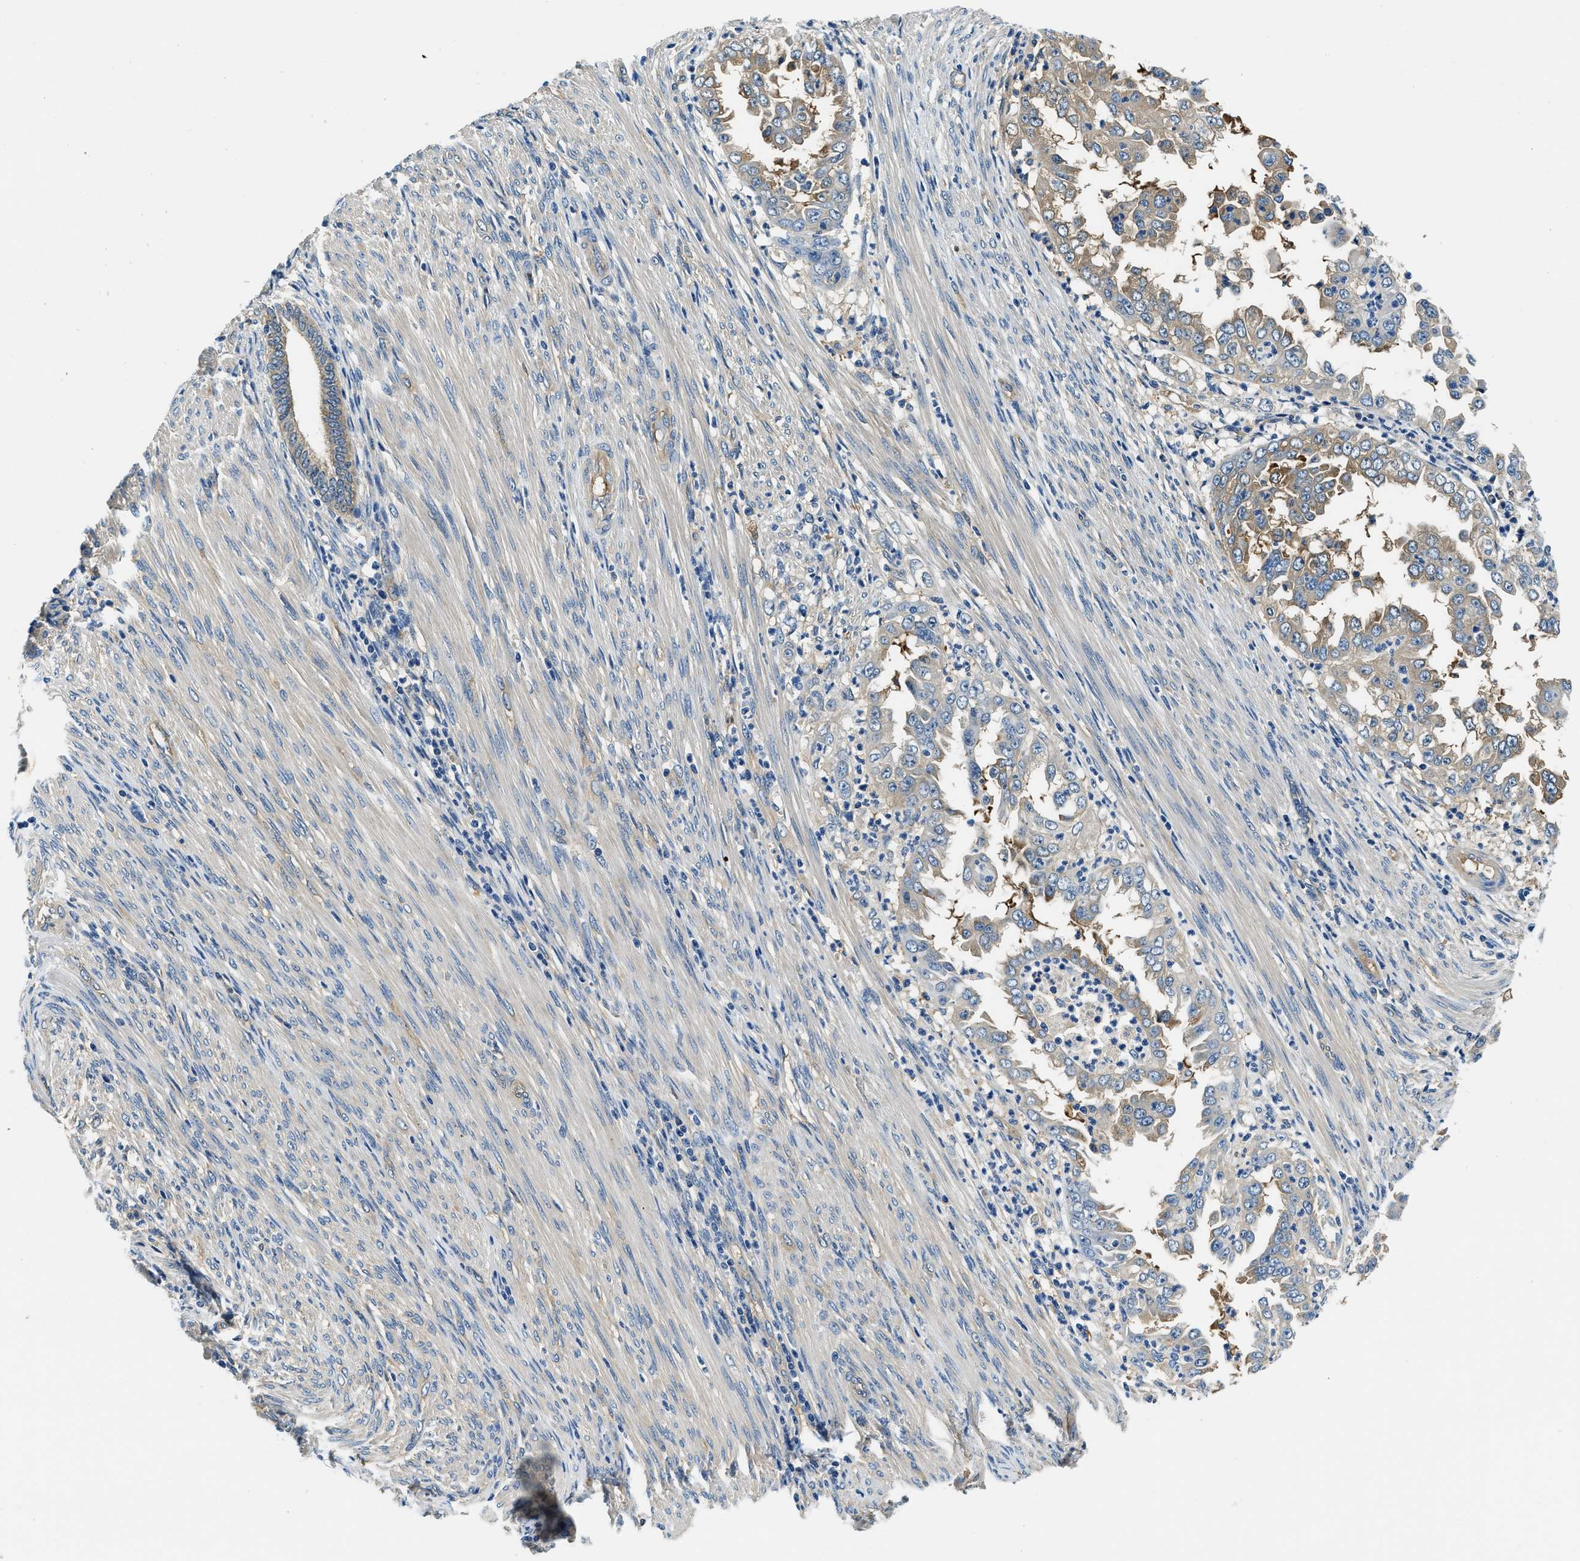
{"staining": {"intensity": "weak", "quantity": ">75%", "location": "cytoplasmic/membranous"}, "tissue": "endometrial cancer", "cell_type": "Tumor cells", "image_type": "cancer", "snomed": [{"axis": "morphology", "description": "Adenocarcinoma, NOS"}, {"axis": "topography", "description": "Endometrium"}], "caption": "Weak cytoplasmic/membranous expression is appreciated in about >75% of tumor cells in adenocarcinoma (endometrial). The staining was performed using DAB (3,3'-diaminobenzidine), with brown indicating positive protein expression. Nuclei are stained blue with hematoxylin.", "gene": "TWF1", "patient": {"sex": "female", "age": 85}}